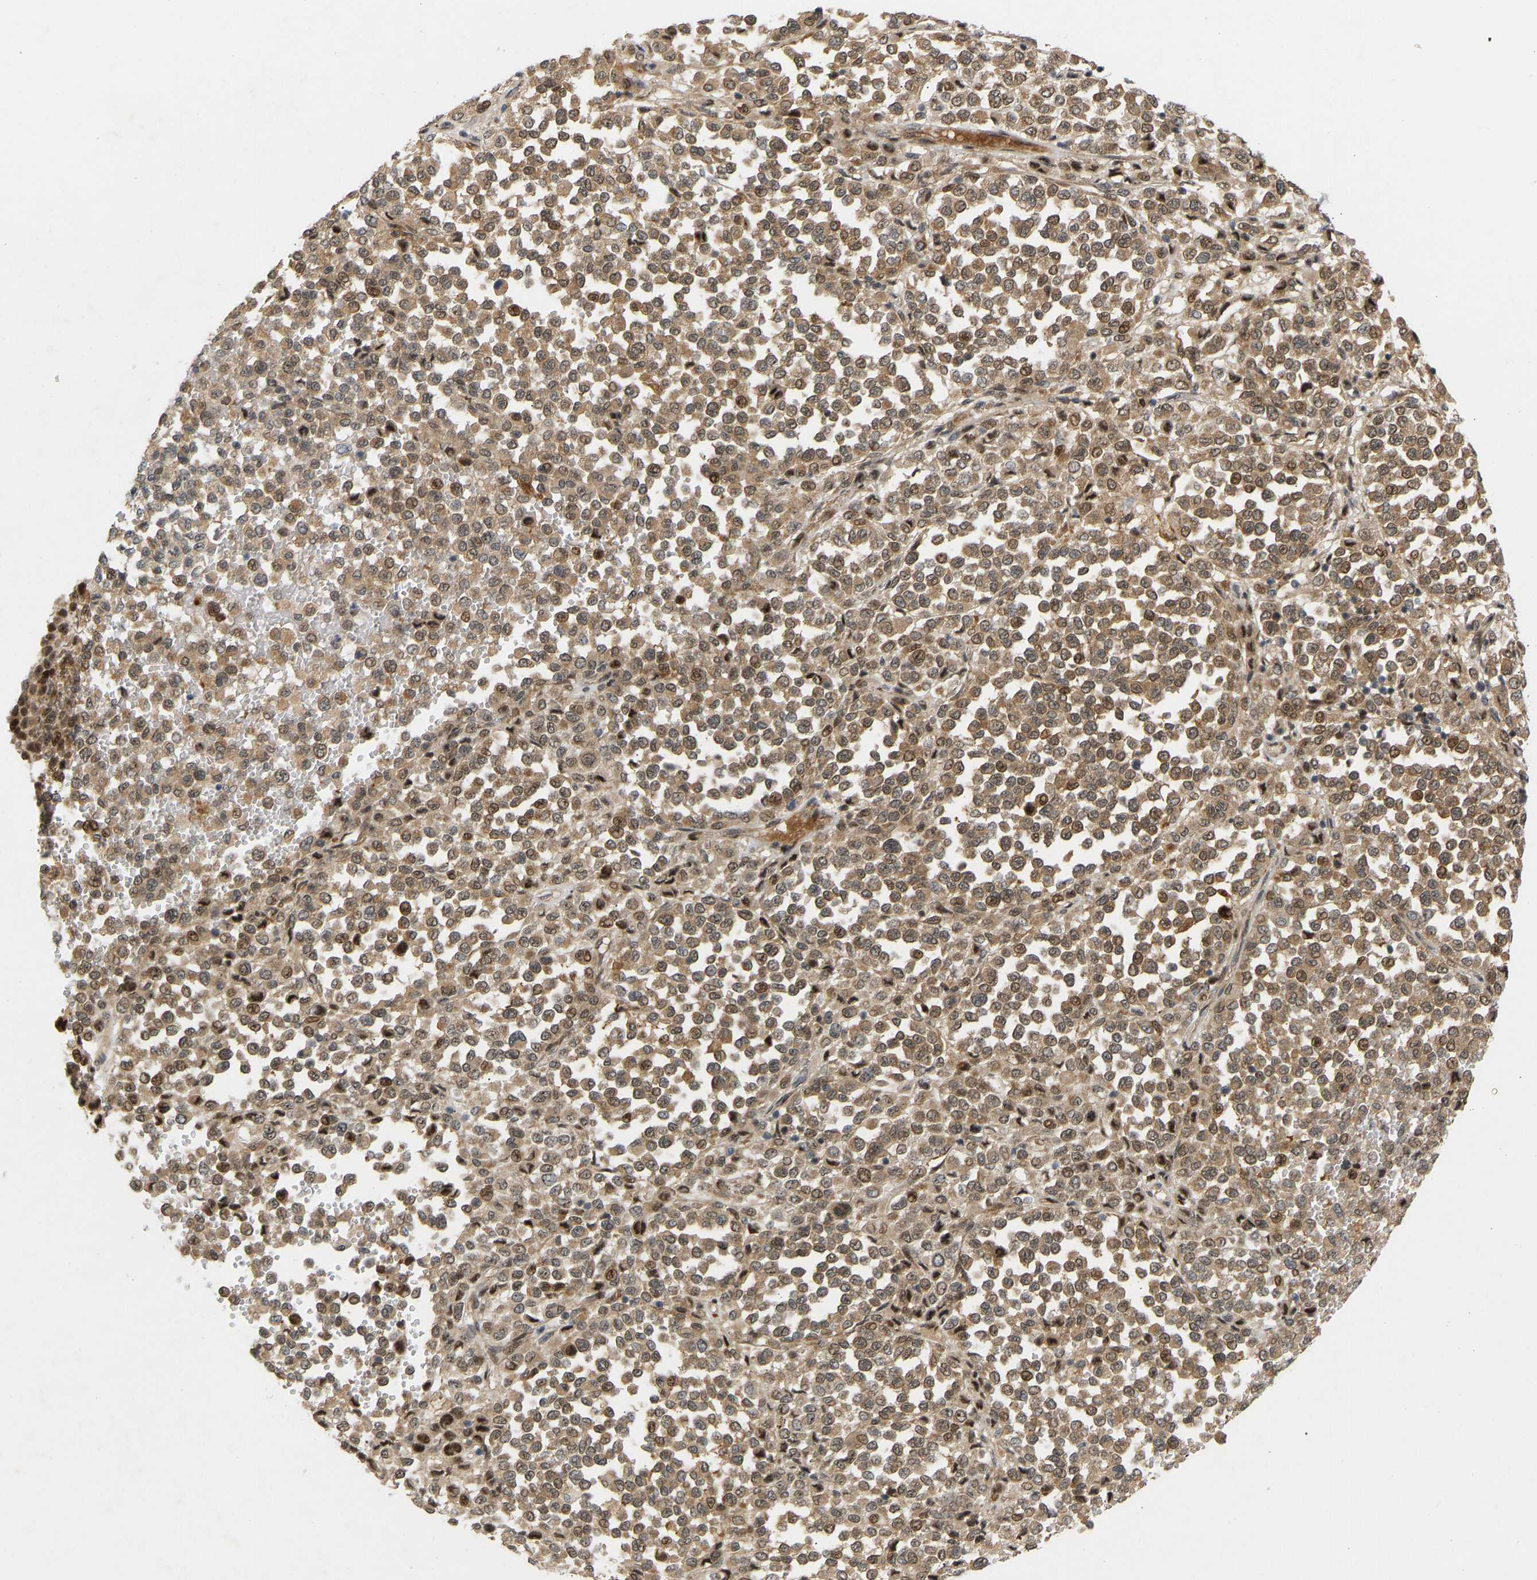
{"staining": {"intensity": "moderate", "quantity": ">75%", "location": "cytoplasmic/membranous,nuclear"}, "tissue": "melanoma", "cell_type": "Tumor cells", "image_type": "cancer", "snomed": [{"axis": "morphology", "description": "Malignant melanoma, Metastatic site"}, {"axis": "topography", "description": "Pancreas"}], "caption": "IHC photomicrograph of neoplastic tissue: human melanoma stained using immunohistochemistry (IHC) demonstrates medium levels of moderate protein expression localized specifically in the cytoplasmic/membranous and nuclear of tumor cells, appearing as a cytoplasmic/membranous and nuclear brown color.", "gene": "BAG1", "patient": {"sex": "female", "age": 30}}